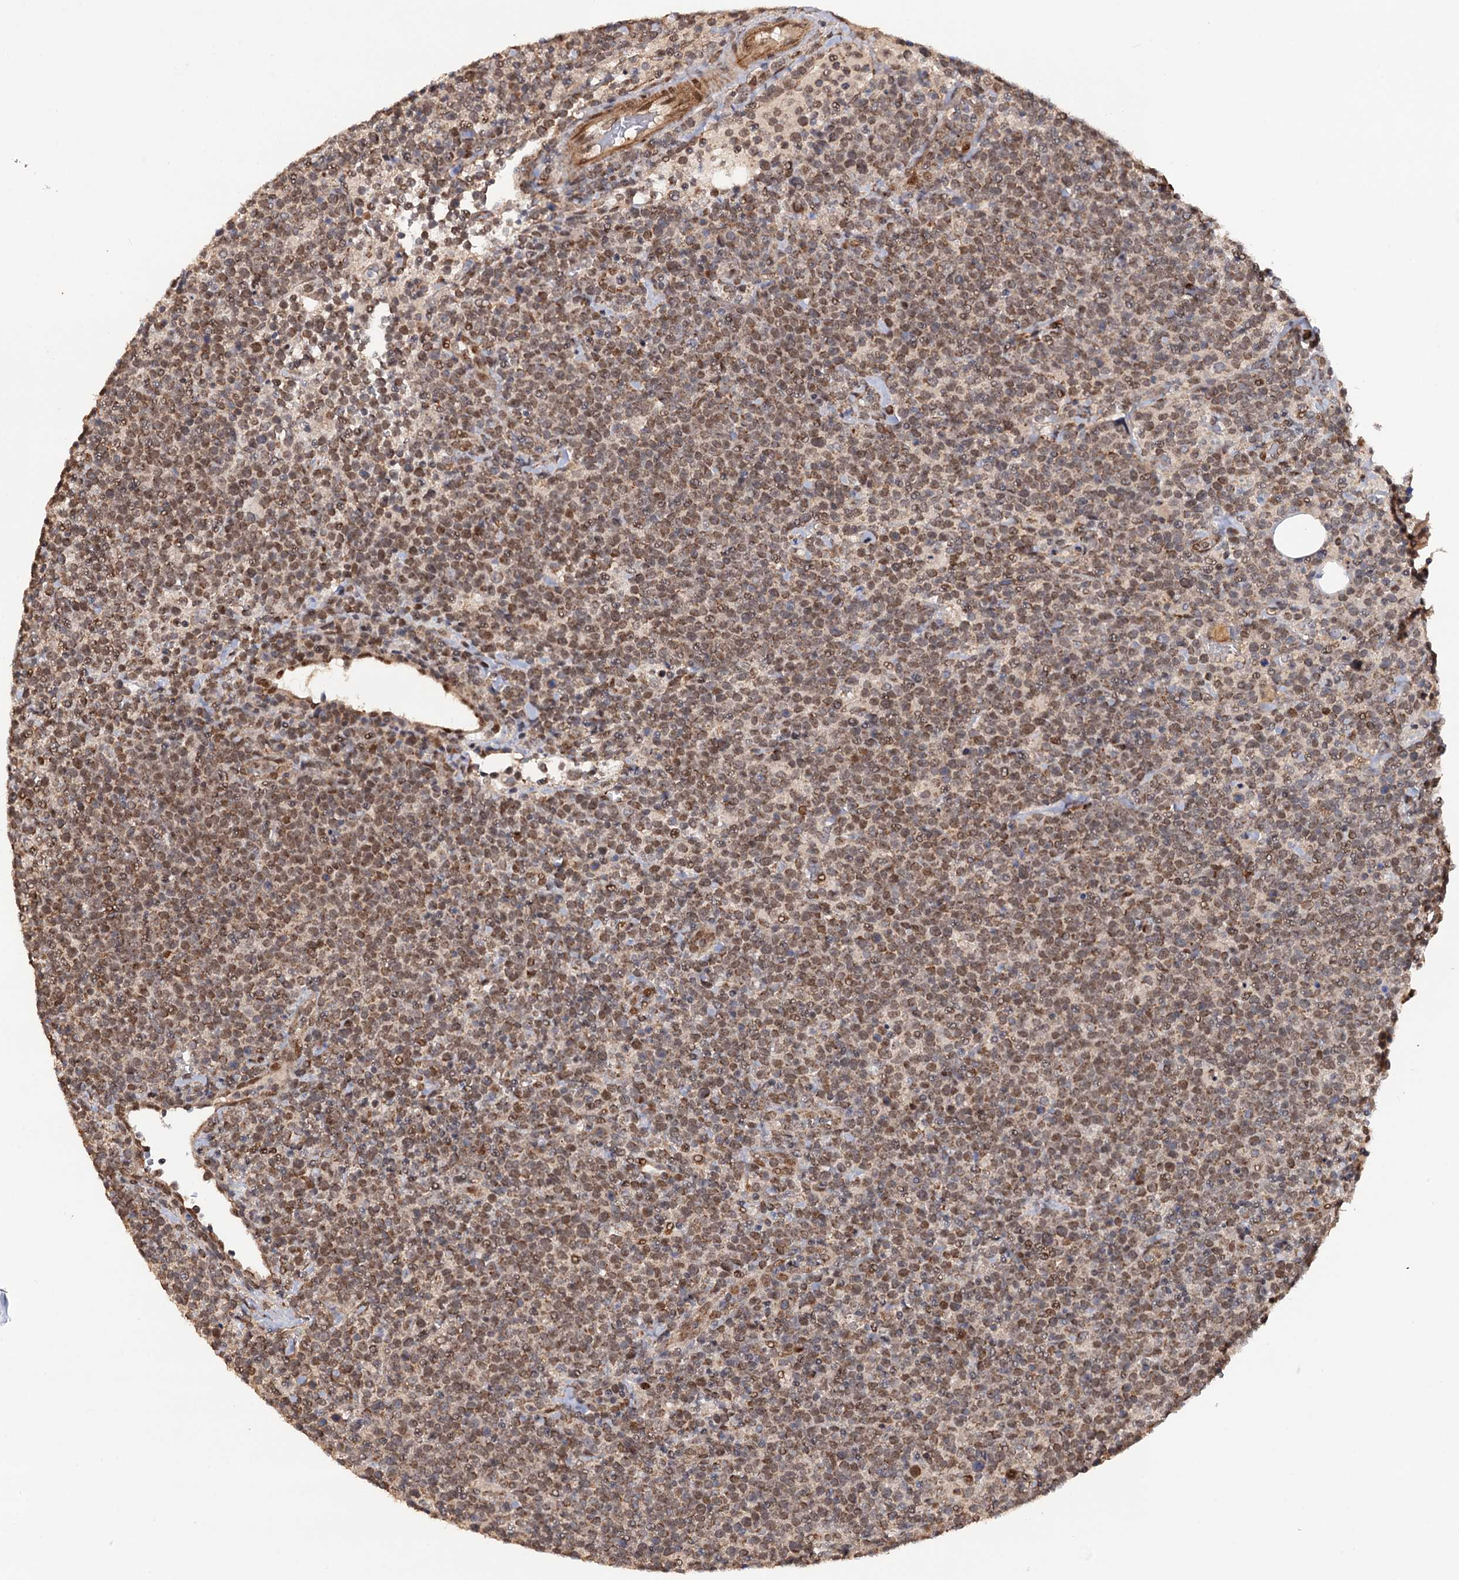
{"staining": {"intensity": "moderate", "quantity": ">75%", "location": "nuclear"}, "tissue": "lymphoma", "cell_type": "Tumor cells", "image_type": "cancer", "snomed": [{"axis": "morphology", "description": "Malignant lymphoma, non-Hodgkin's type, High grade"}, {"axis": "topography", "description": "Lymph node"}], "caption": "IHC staining of lymphoma, which exhibits medium levels of moderate nuclear expression in about >75% of tumor cells indicating moderate nuclear protein staining. The staining was performed using DAB (3,3'-diaminobenzidine) (brown) for protein detection and nuclei were counterstained in hematoxylin (blue).", "gene": "LRRC63", "patient": {"sex": "male", "age": 61}}